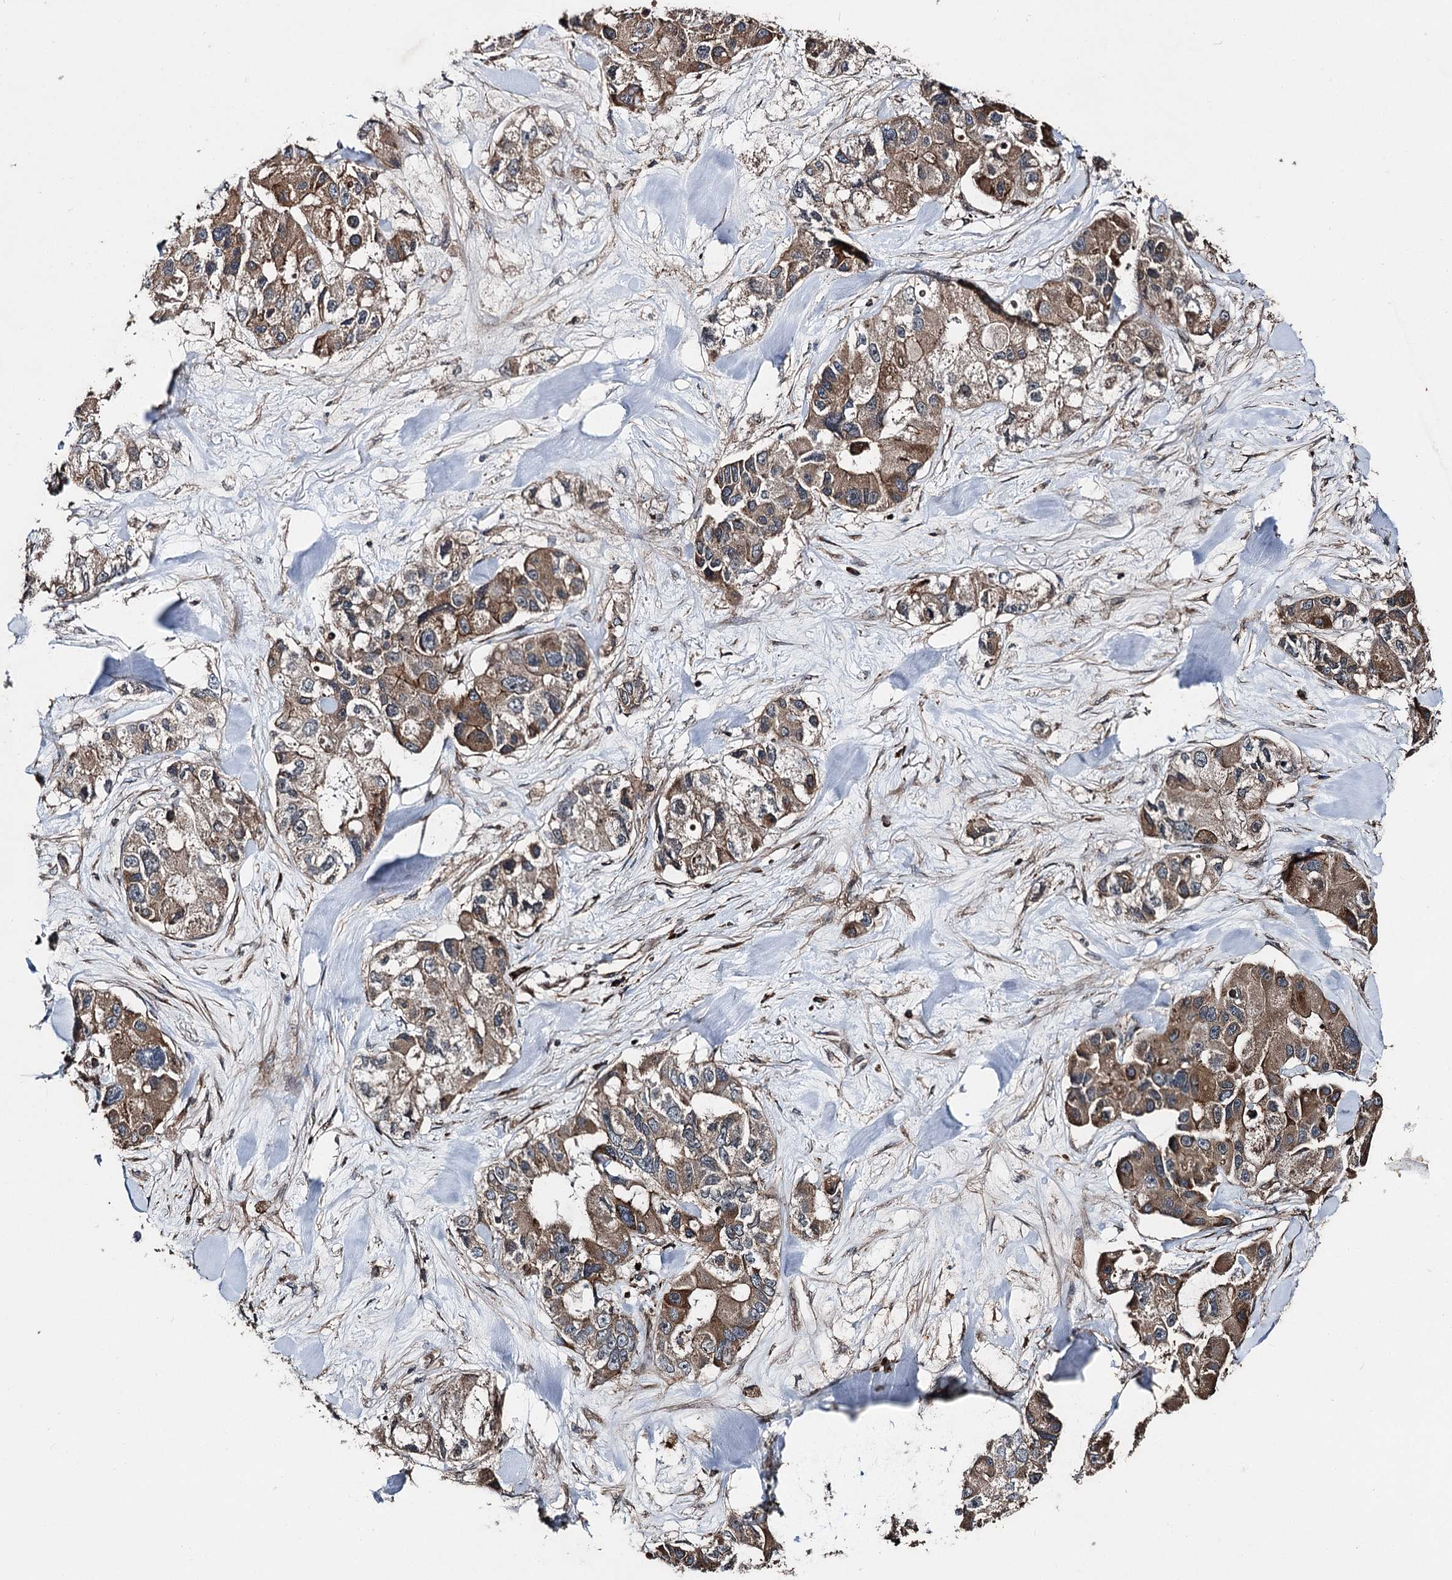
{"staining": {"intensity": "moderate", "quantity": ">75%", "location": "cytoplasmic/membranous"}, "tissue": "lung cancer", "cell_type": "Tumor cells", "image_type": "cancer", "snomed": [{"axis": "morphology", "description": "Adenocarcinoma, NOS"}, {"axis": "topography", "description": "Lung"}], "caption": "Immunohistochemical staining of lung cancer (adenocarcinoma) displays moderate cytoplasmic/membranous protein positivity in approximately >75% of tumor cells. Nuclei are stained in blue.", "gene": "ITFG2", "patient": {"sex": "female", "age": 54}}